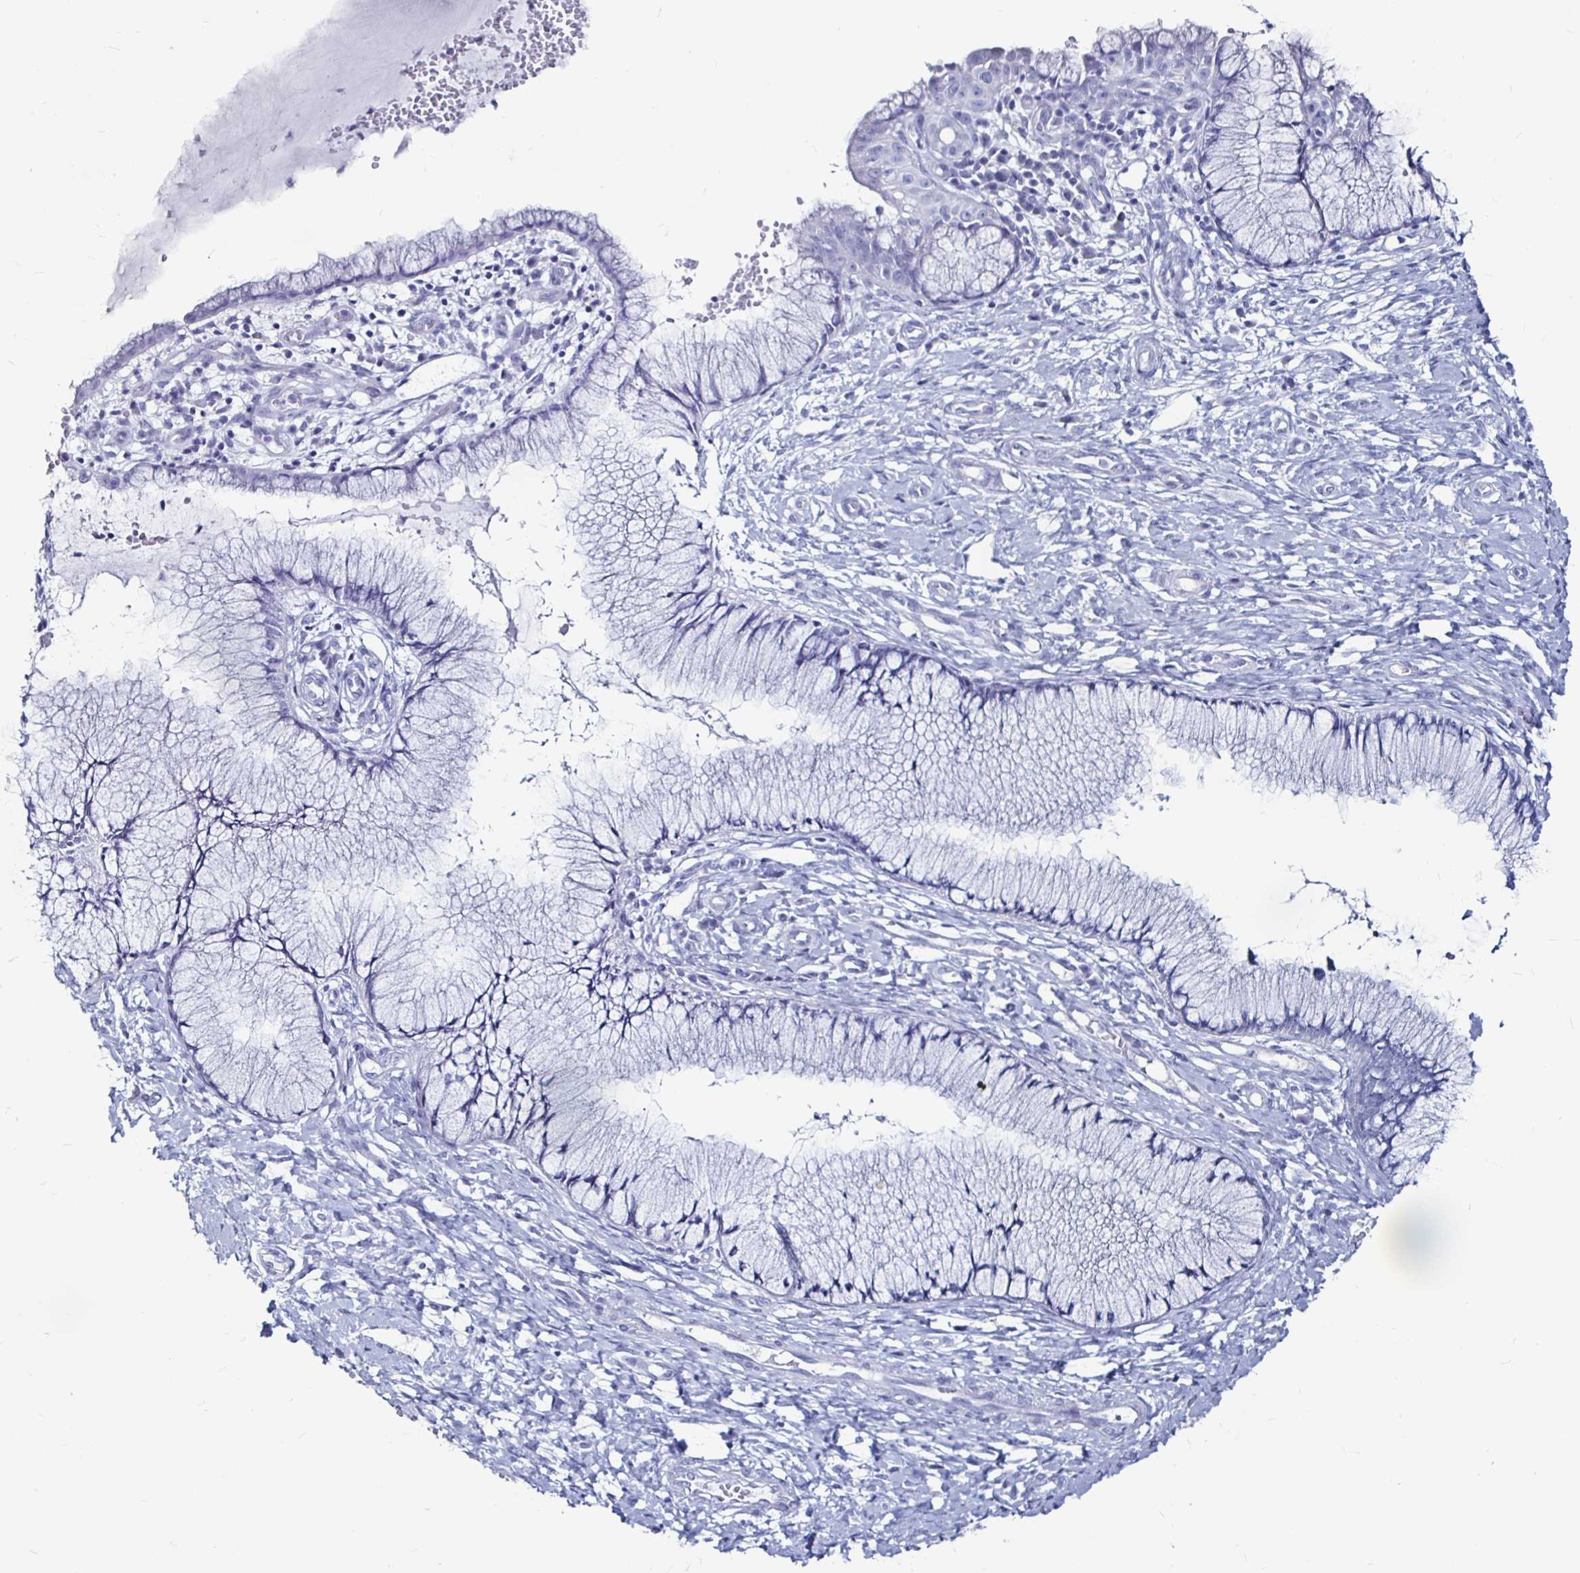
{"staining": {"intensity": "negative", "quantity": "none", "location": "none"}, "tissue": "cervix", "cell_type": "Glandular cells", "image_type": "normal", "snomed": [{"axis": "morphology", "description": "Normal tissue, NOS"}, {"axis": "topography", "description": "Cervix"}], "caption": "Cervix was stained to show a protein in brown. There is no significant expression in glandular cells. (DAB (3,3'-diaminobenzidine) IHC with hematoxylin counter stain).", "gene": "LUZP4", "patient": {"sex": "female", "age": 37}}